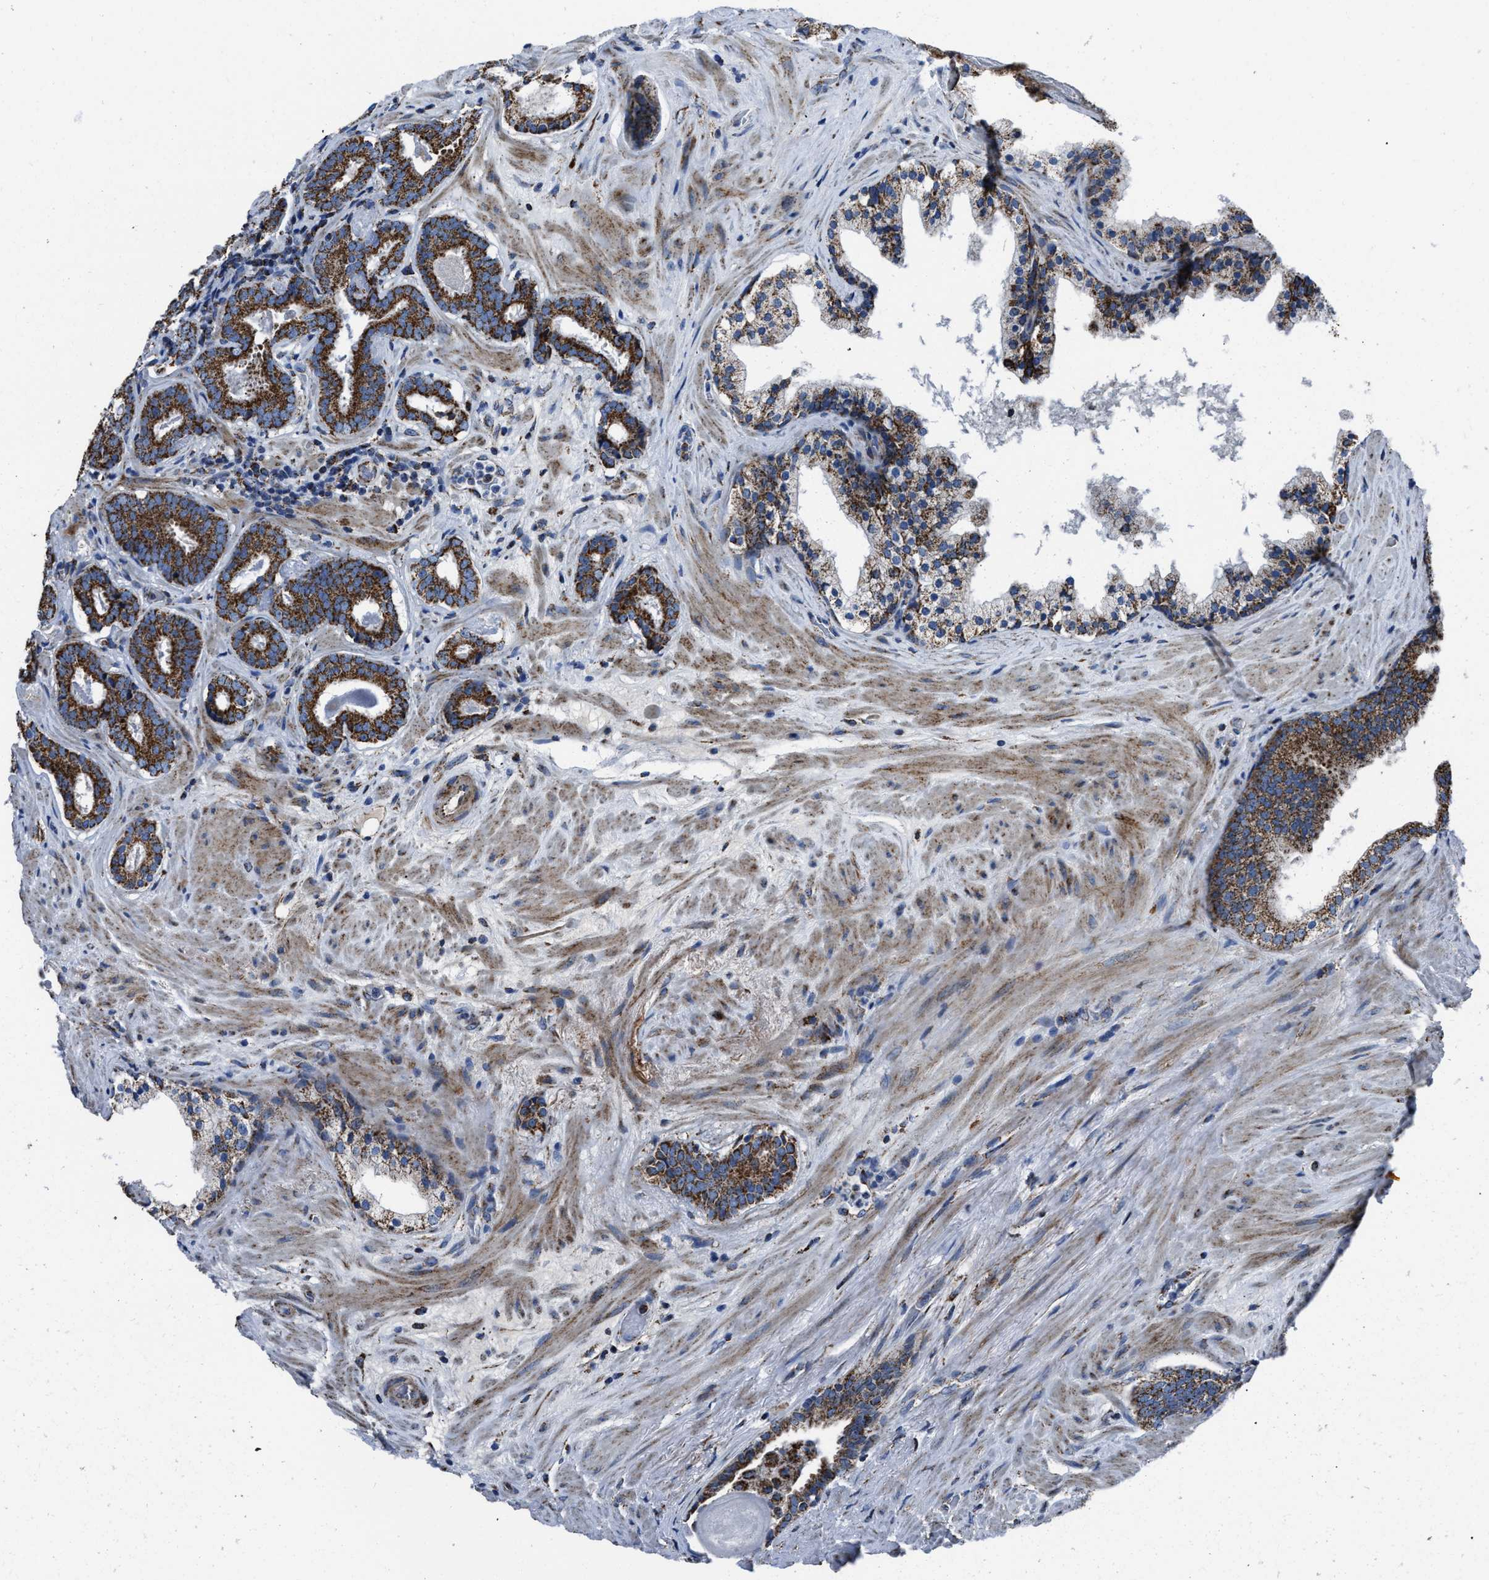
{"staining": {"intensity": "strong", "quantity": ">75%", "location": "cytoplasmic/membranous"}, "tissue": "prostate cancer", "cell_type": "Tumor cells", "image_type": "cancer", "snomed": [{"axis": "morphology", "description": "Adenocarcinoma, Low grade"}, {"axis": "topography", "description": "Prostate"}], "caption": "Immunohistochemical staining of human prostate cancer exhibits high levels of strong cytoplasmic/membranous protein positivity in about >75% of tumor cells. (DAB = brown stain, brightfield microscopy at high magnification).", "gene": "NSD3", "patient": {"sex": "male", "age": 69}}